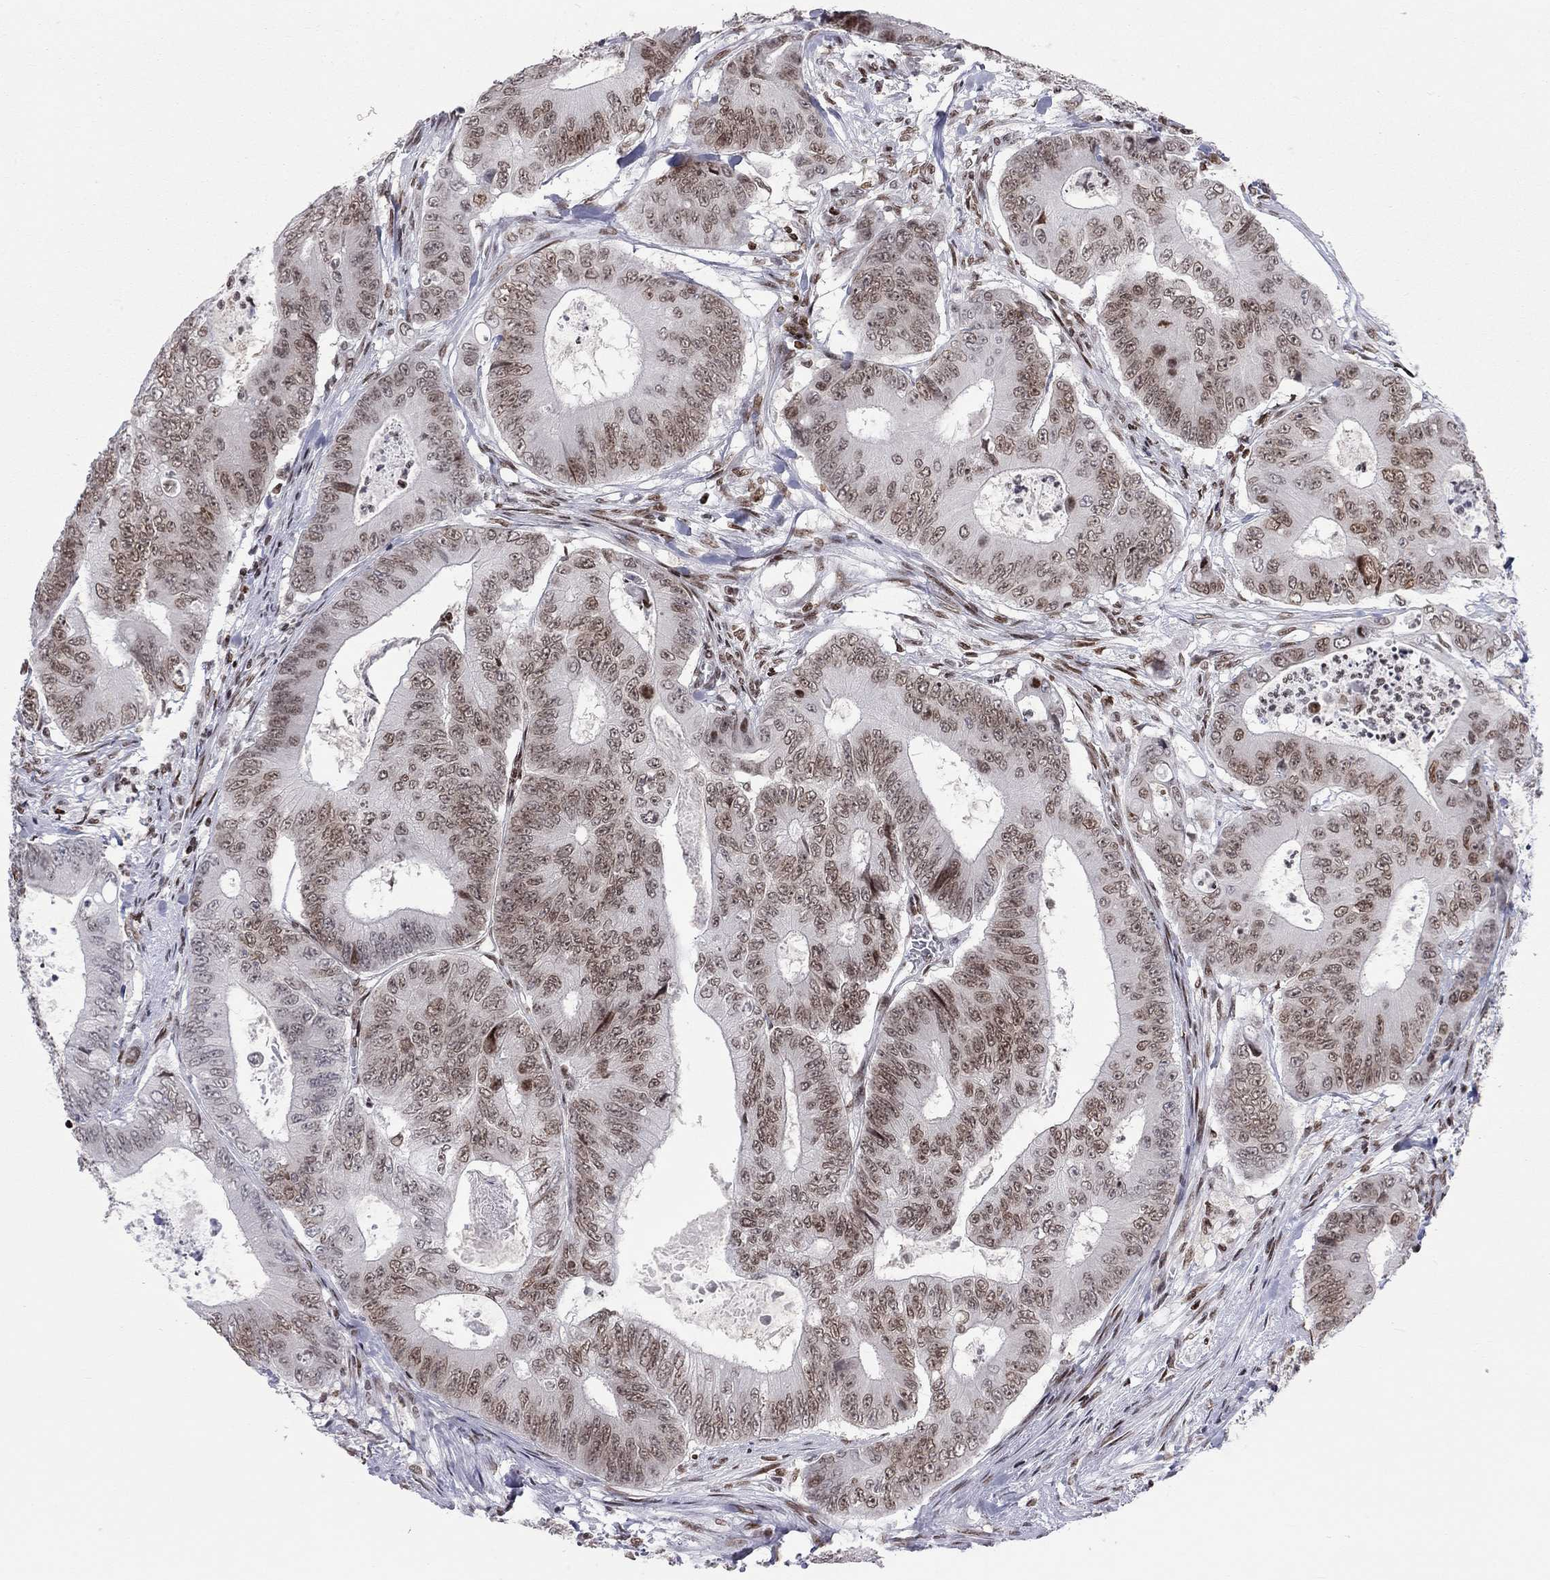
{"staining": {"intensity": "moderate", "quantity": "25%-75%", "location": "nuclear"}, "tissue": "colorectal cancer", "cell_type": "Tumor cells", "image_type": "cancer", "snomed": [{"axis": "morphology", "description": "Adenocarcinoma, NOS"}, {"axis": "topography", "description": "Colon"}], "caption": "Approximately 25%-75% of tumor cells in adenocarcinoma (colorectal) display moderate nuclear protein staining as visualized by brown immunohistochemical staining.", "gene": "H2AX", "patient": {"sex": "female", "age": 48}}